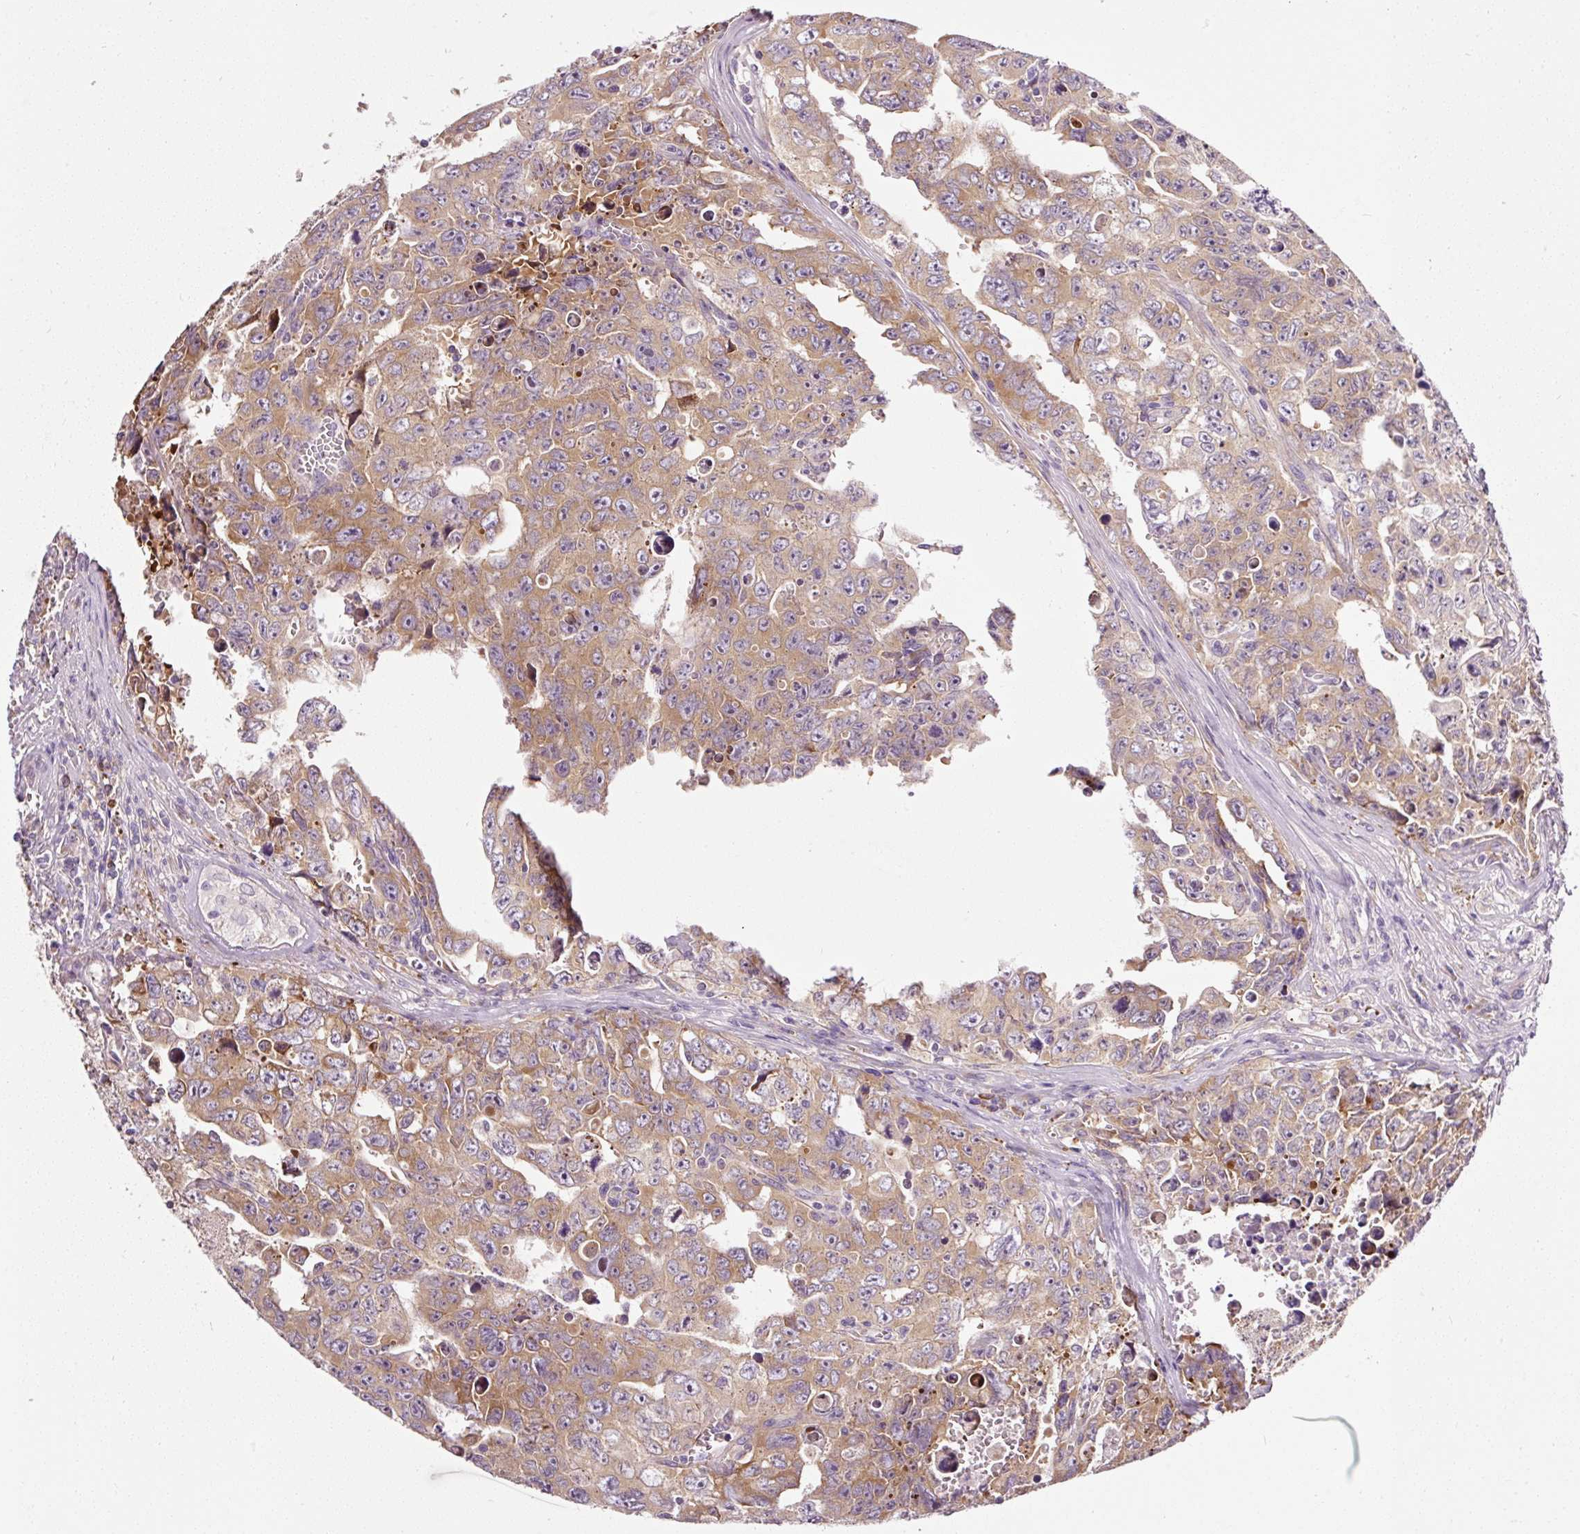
{"staining": {"intensity": "moderate", "quantity": ">75%", "location": "cytoplasmic/membranous"}, "tissue": "testis cancer", "cell_type": "Tumor cells", "image_type": "cancer", "snomed": [{"axis": "morphology", "description": "Carcinoma, Embryonal, NOS"}, {"axis": "topography", "description": "Testis"}], "caption": "Immunohistochemical staining of human embryonal carcinoma (testis) demonstrates moderate cytoplasmic/membranous protein positivity in approximately >75% of tumor cells. (IHC, brightfield microscopy, high magnification).", "gene": "RPL10A", "patient": {"sex": "male", "age": 24}}